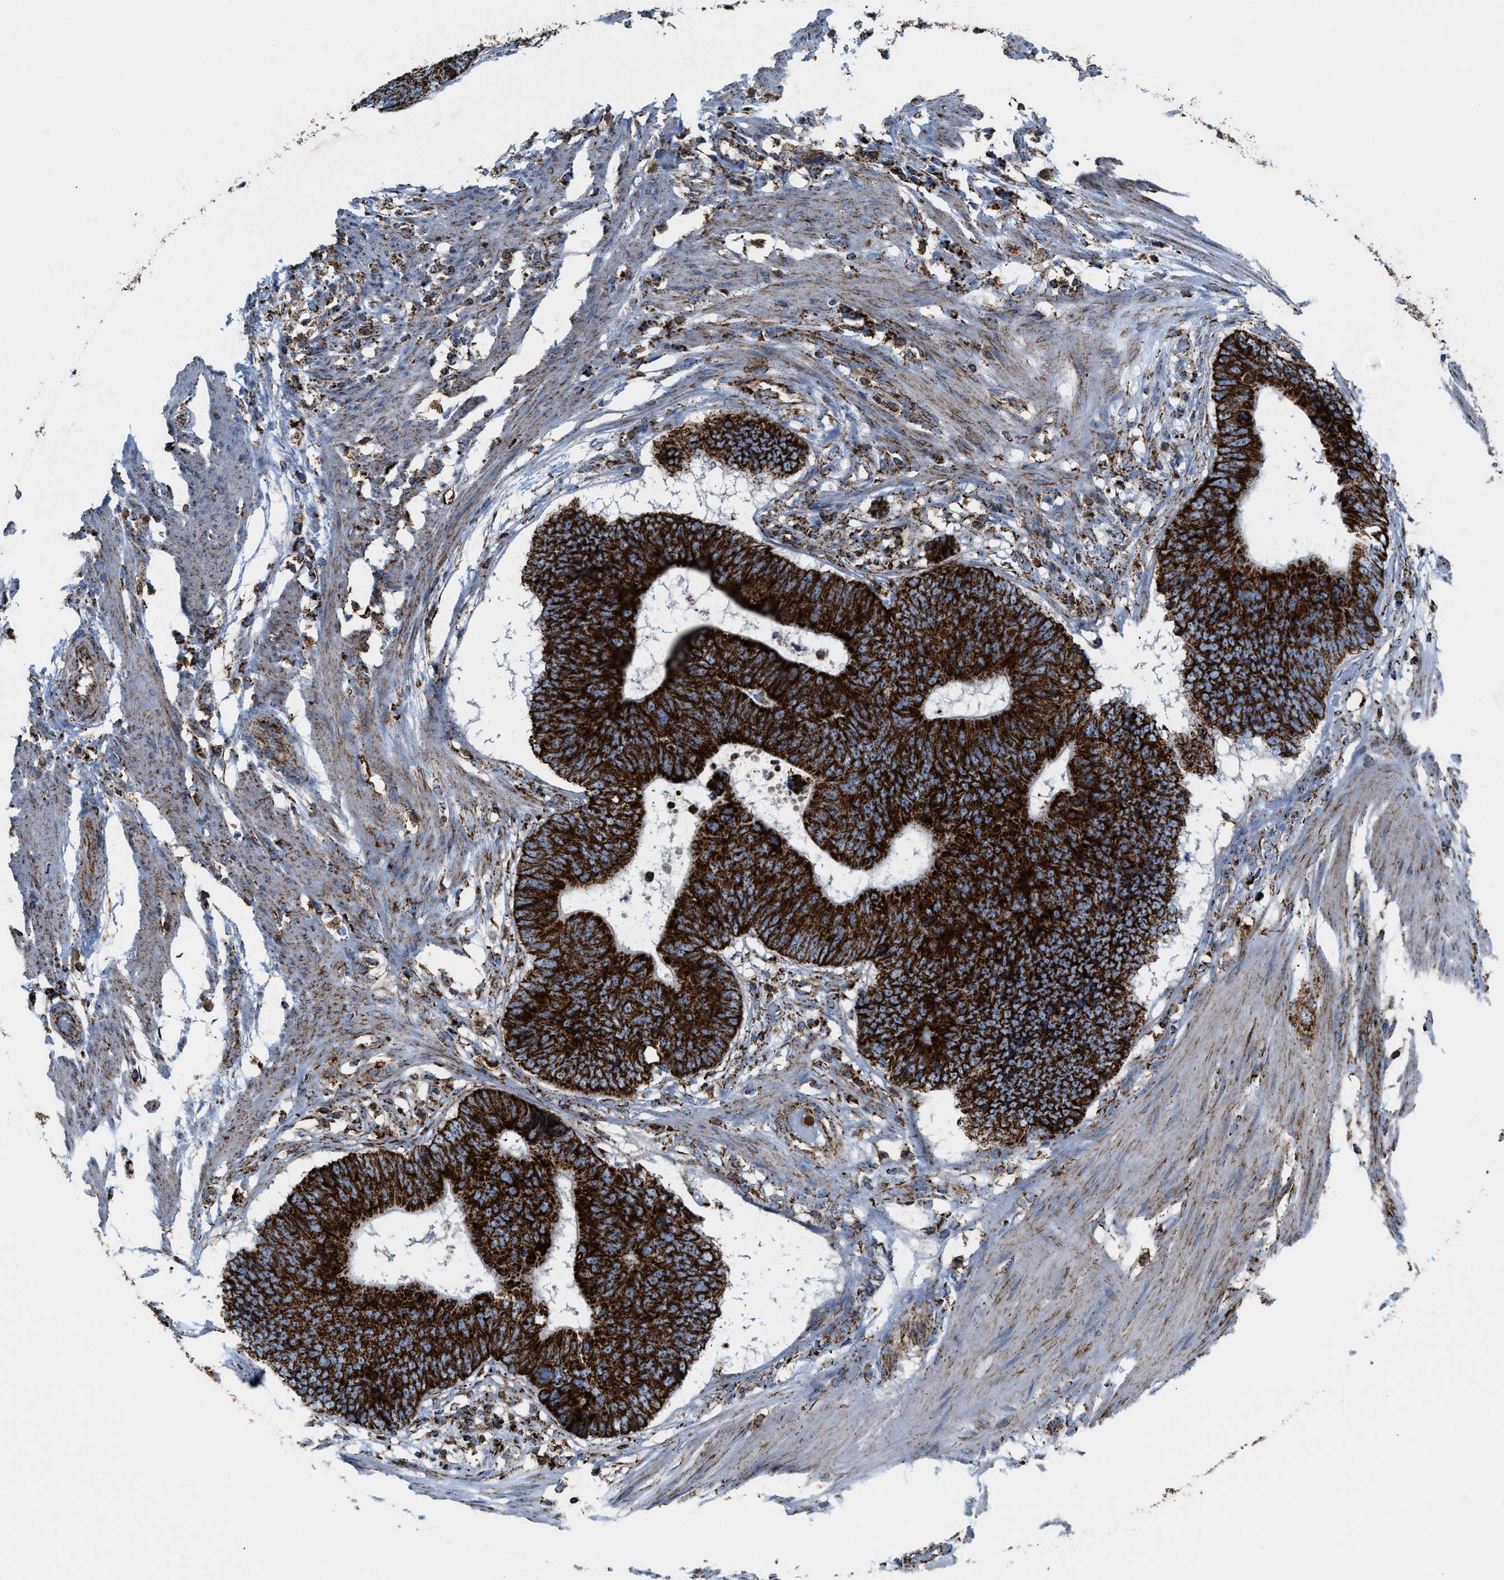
{"staining": {"intensity": "strong", "quantity": ">75%", "location": "cytoplasmic/membranous"}, "tissue": "colorectal cancer", "cell_type": "Tumor cells", "image_type": "cancer", "snomed": [{"axis": "morphology", "description": "Adenocarcinoma, NOS"}, {"axis": "topography", "description": "Colon"}], "caption": "Strong cytoplasmic/membranous positivity for a protein is seen in about >75% of tumor cells of adenocarcinoma (colorectal) using immunohistochemistry (IHC).", "gene": "ECHS1", "patient": {"sex": "male", "age": 56}}